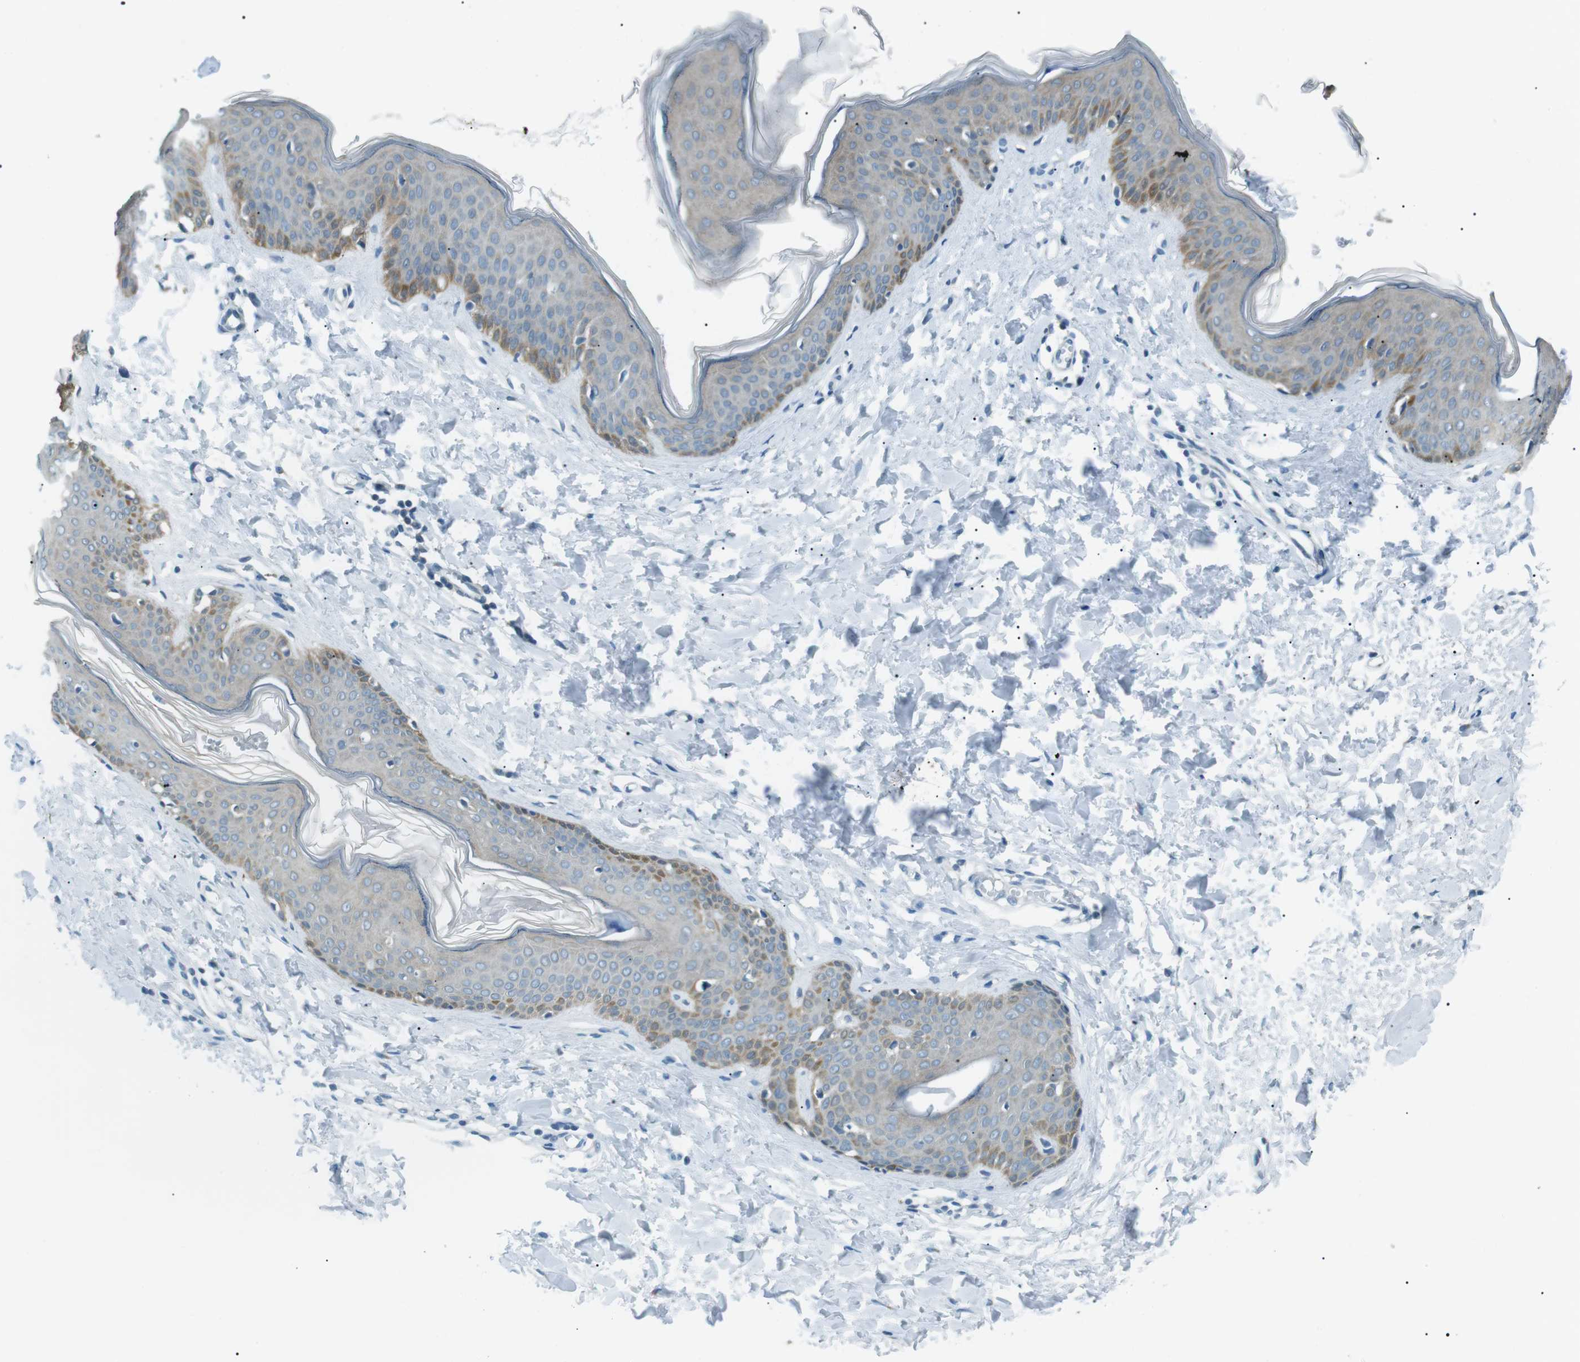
{"staining": {"intensity": "negative", "quantity": "none", "location": "none"}, "tissue": "skin", "cell_type": "Fibroblasts", "image_type": "normal", "snomed": [{"axis": "morphology", "description": "Normal tissue, NOS"}, {"axis": "topography", "description": "Skin"}], "caption": "Skin stained for a protein using immunohistochemistry (IHC) displays no expression fibroblasts.", "gene": "ENSG00000289724", "patient": {"sex": "female", "age": 17}}